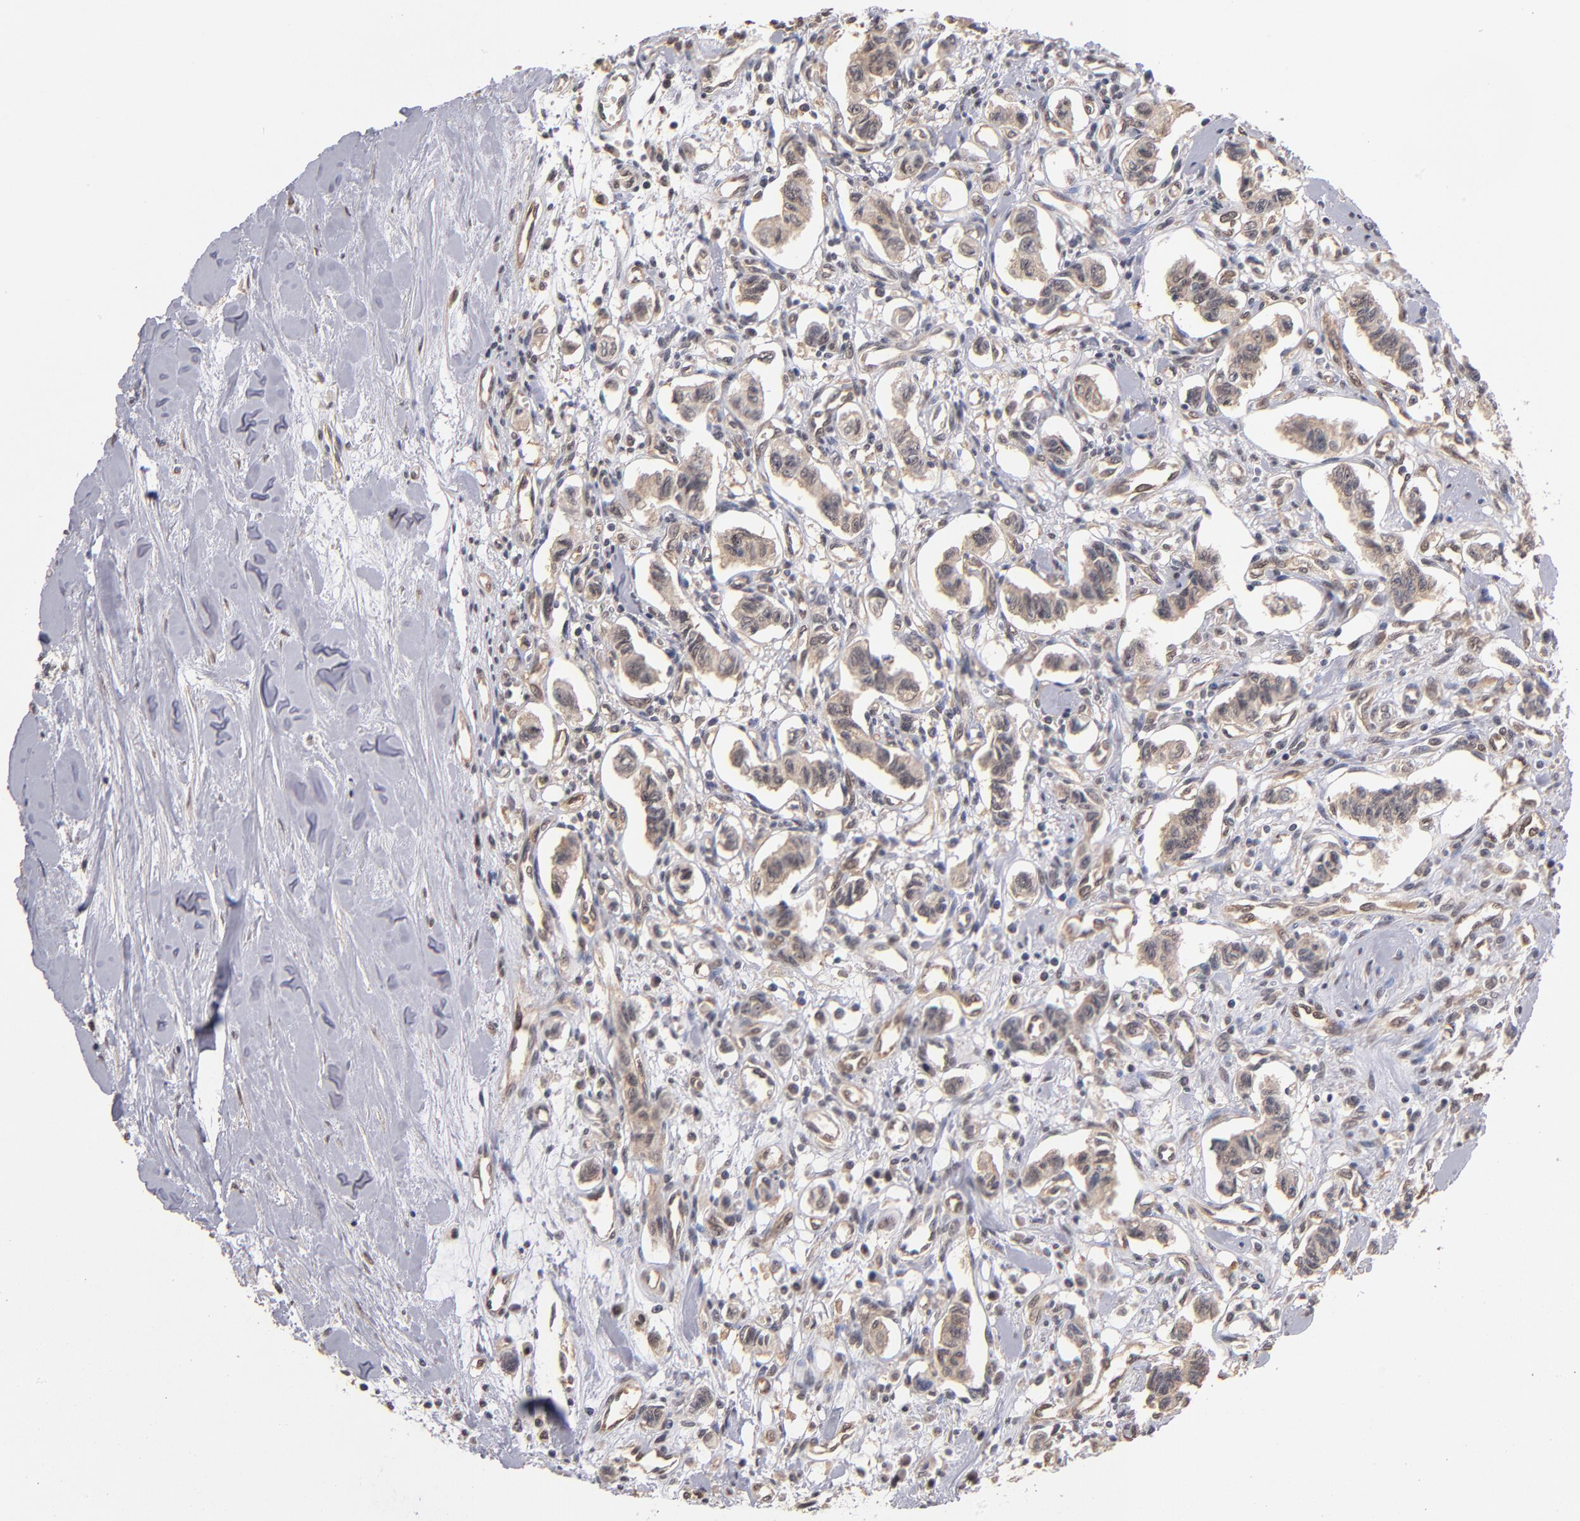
{"staining": {"intensity": "weak", "quantity": "25%-75%", "location": "cytoplasmic/membranous"}, "tissue": "renal cancer", "cell_type": "Tumor cells", "image_type": "cancer", "snomed": [{"axis": "morphology", "description": "Carcinoid, malignant, NOS"}, {"axis": "topography", "description": "Kidney"}], "caption": "This histopathology image shows immunohistochemistry (IHC) staining of renal cancer (carcinoid (malignant)), with low weak cytoplasmic/membranous staining in approximately 25%-75% of tumor cells.", "gene": "PSMD10", "patient": {"sex": "female", "age": 41}}